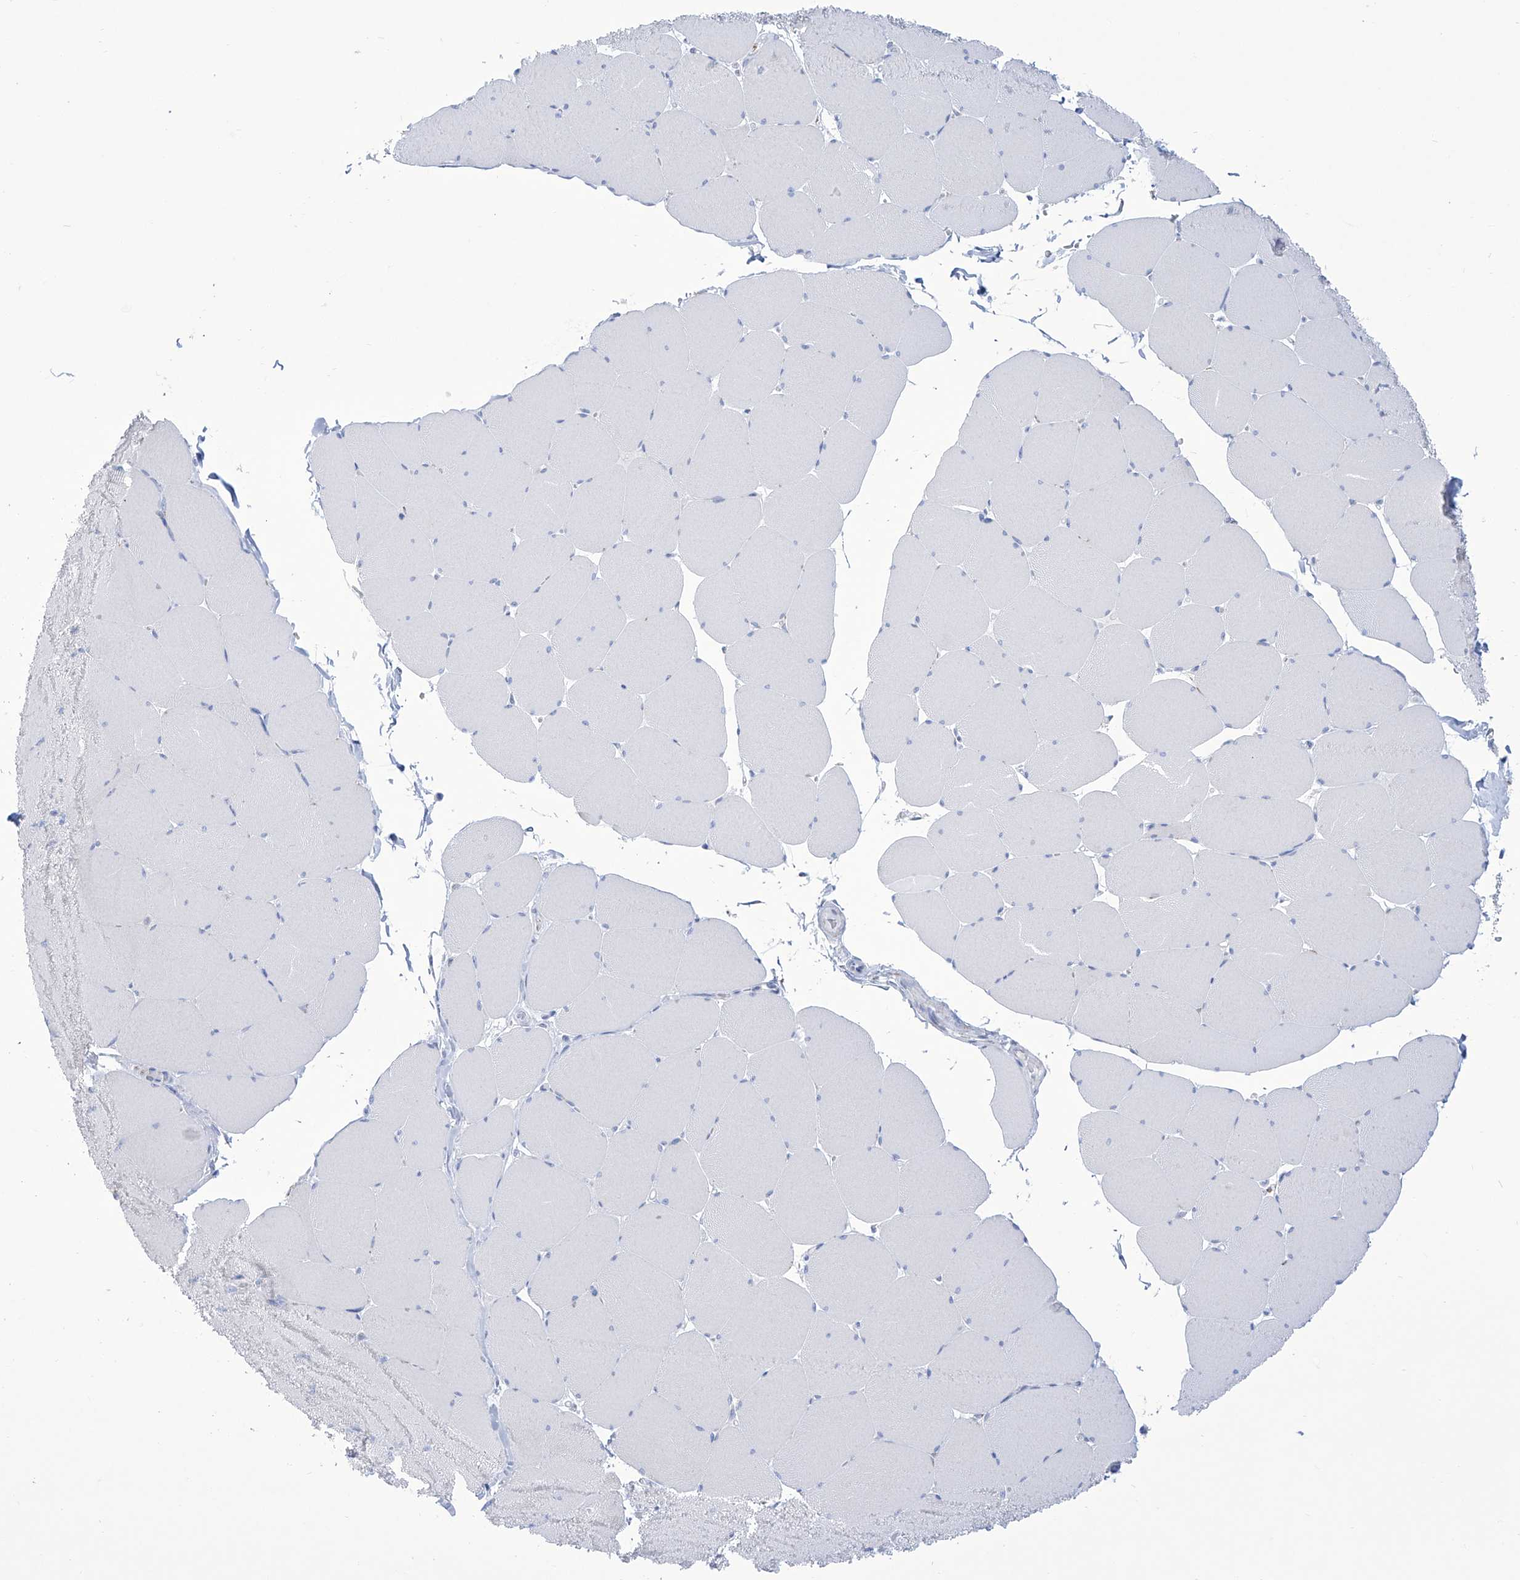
{"staining": {"intensity": "weak", "quantity": "<25%", "location": "cytoplasmic/membranous"}, "tissue": "skeletal muscle", "cell_type": "Myocytes", "image_type": "normal", "snomed": [{"axis": "morphology", "description": "Normal tissue, NOS"}, {"axis": "topography", "description": "Skeletal muscle"}, {"axis": "topography", "description": "Head-Neck"}], "caption": "DAB immunohistochemical staining of benign skeletal muscle reveals no significant staining in myocytes. (Immunohistochemistry (ihc), brightfield microscopy, high magnification).", "gene": "ALDH6A1", "patient": {"sex": "male", "age": 66}}